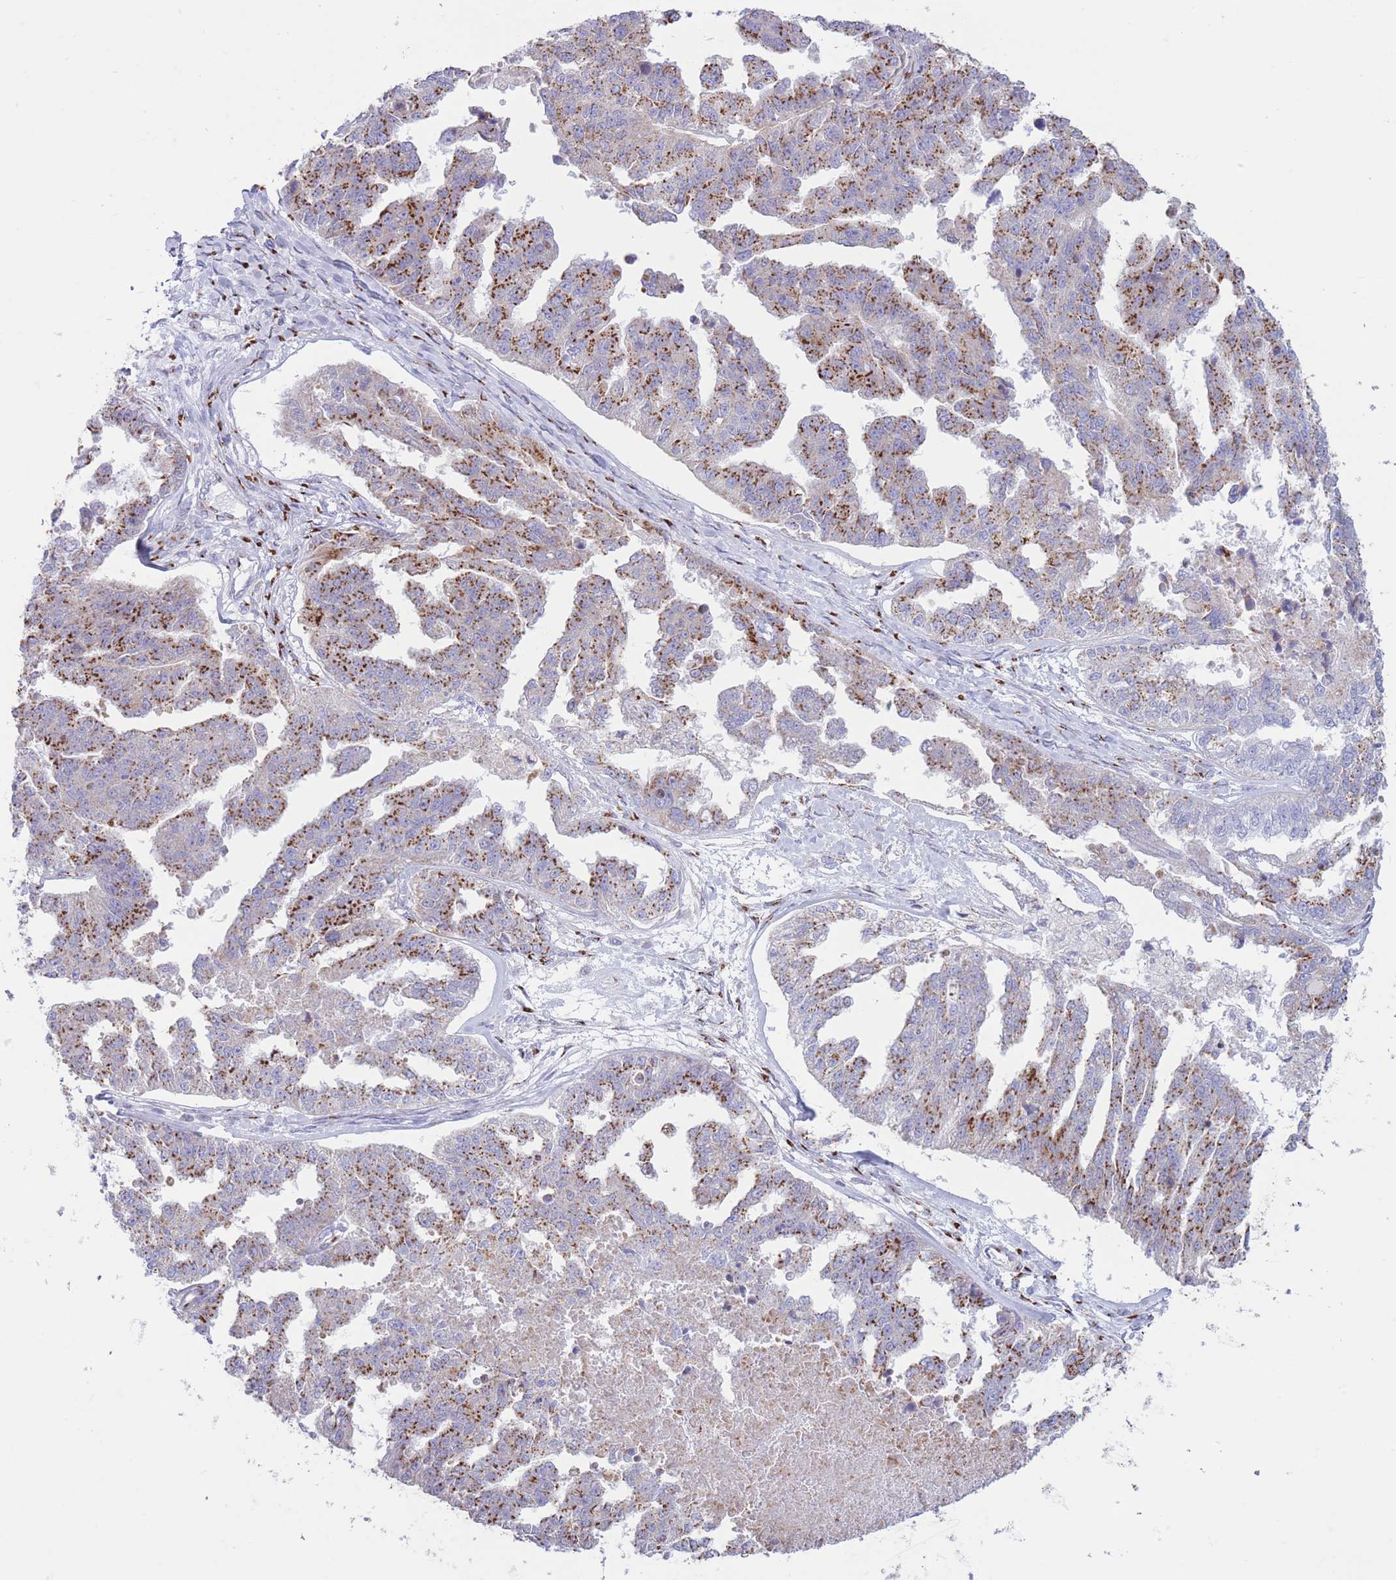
{"staining": {"intensity": "strong", "quantity": "25%-75%", "location": "cytoplasmic/membranous"}, "tissue": "ovarian cancer", "cell_type": "Tumor cells", "image_type": "cancer", "snomed": [{"axis": "morphology", "description": "Cystadenocarcinoma, serous, NOS"}, {"axis": "topography", "description": "Ovary"}], "caption": "The immunohistochemical stain labels strong cytoplasmic/membranous staining in tumor cells of ovarian cancer tissue.", "gene": "MPND", "patient": {"sex": "female", "age": 58}}